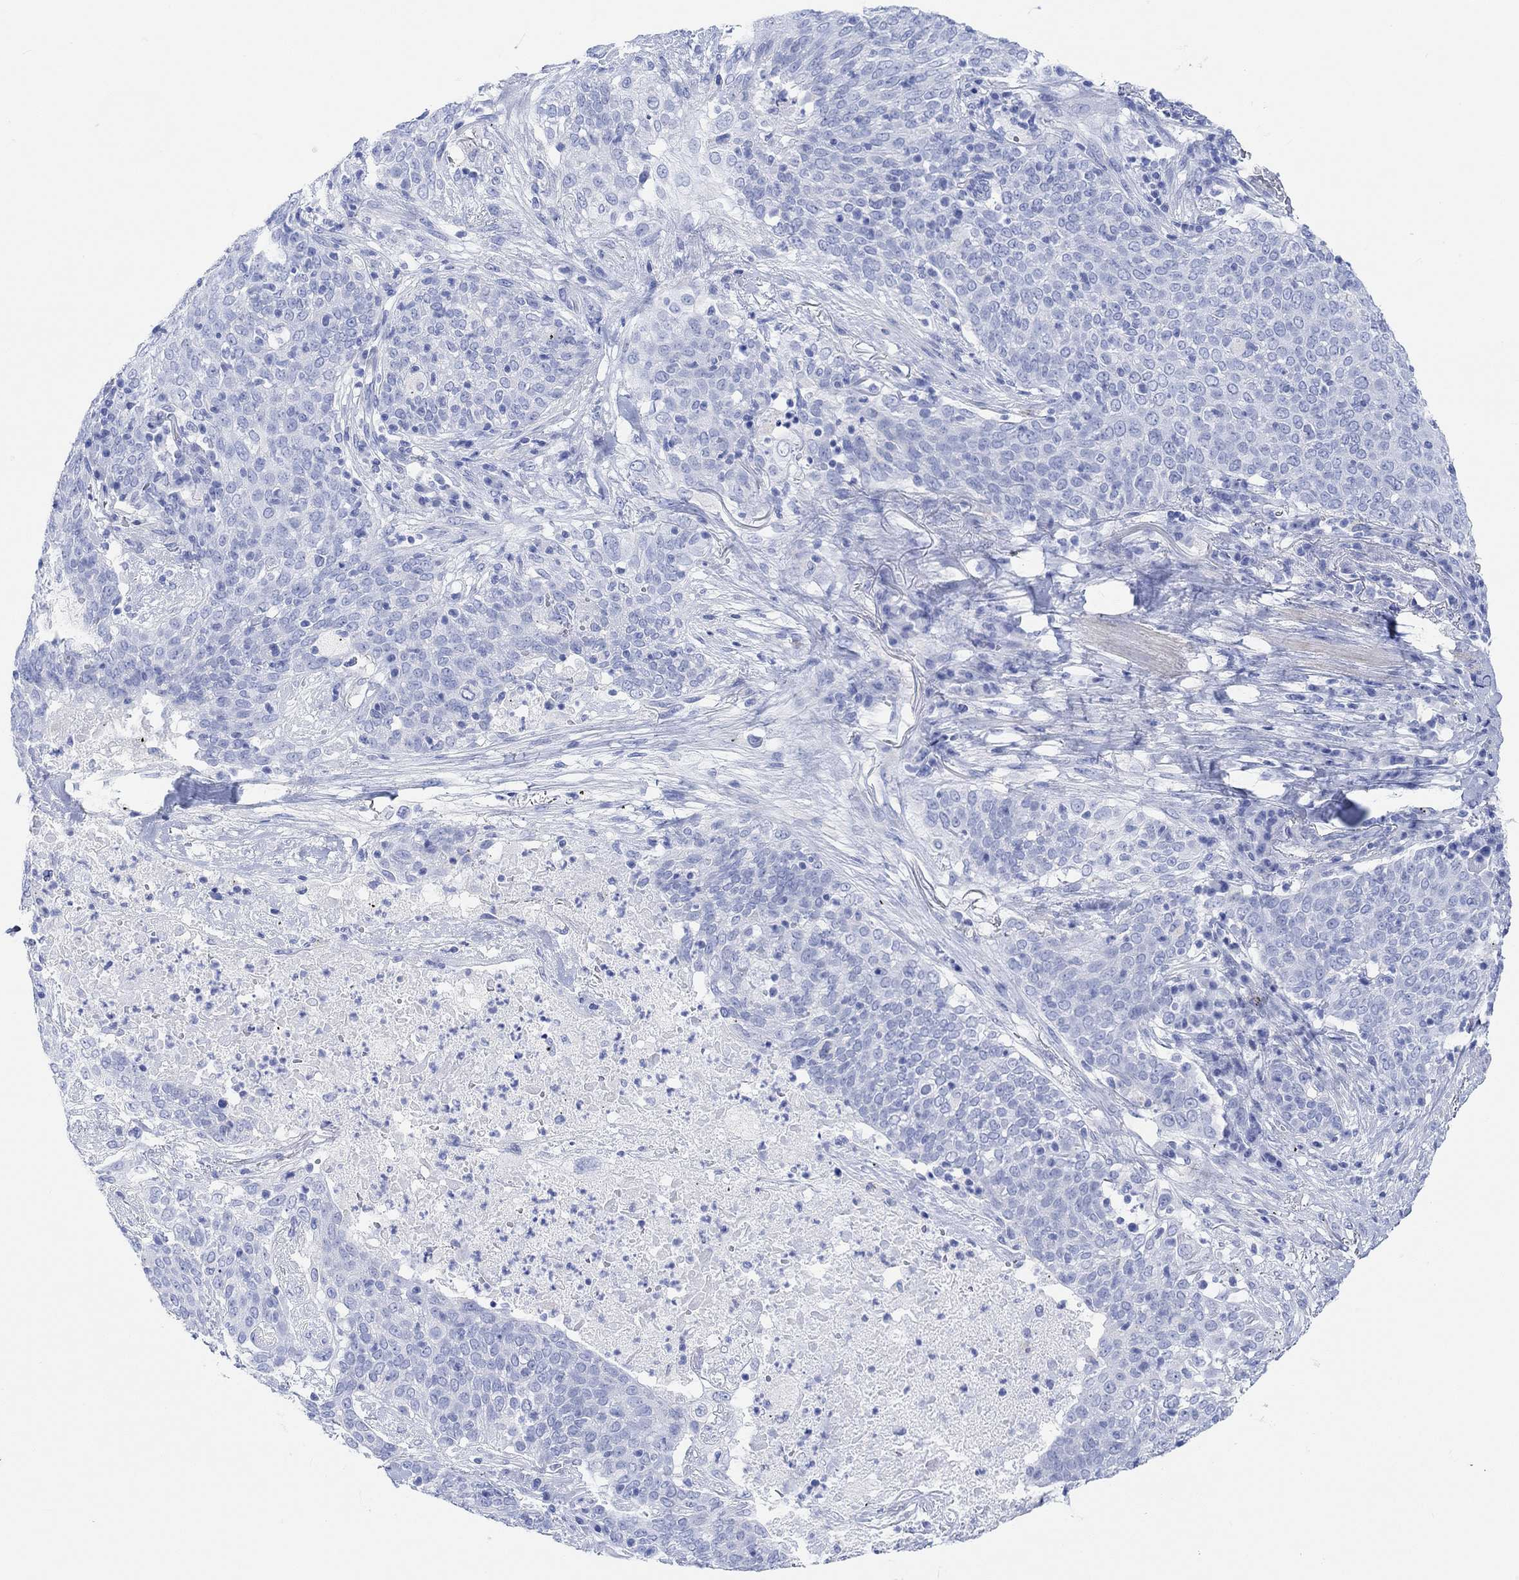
{"staining": {"intensity": "negative", "quantity": "none", "location": "none"}, "tissue": "lung cancer", "cell_type": "Tumor cells", "image_type": "cancer", "snomed": [{"axis": "morphology", "description": "Squamous cell carcinoma, NOS"}, {"axis": "topography", "description": "Lung"}], "caption": "High power microscopy micrograph of an IHC photomicrograph of lung squamous cell carcinoma, revealing no significant expression in tumor cells. (DAB IHC with hematoxylin counter stain).", "gene": "ANKRD33", "patient": {"sex": "male", "age": 82}}